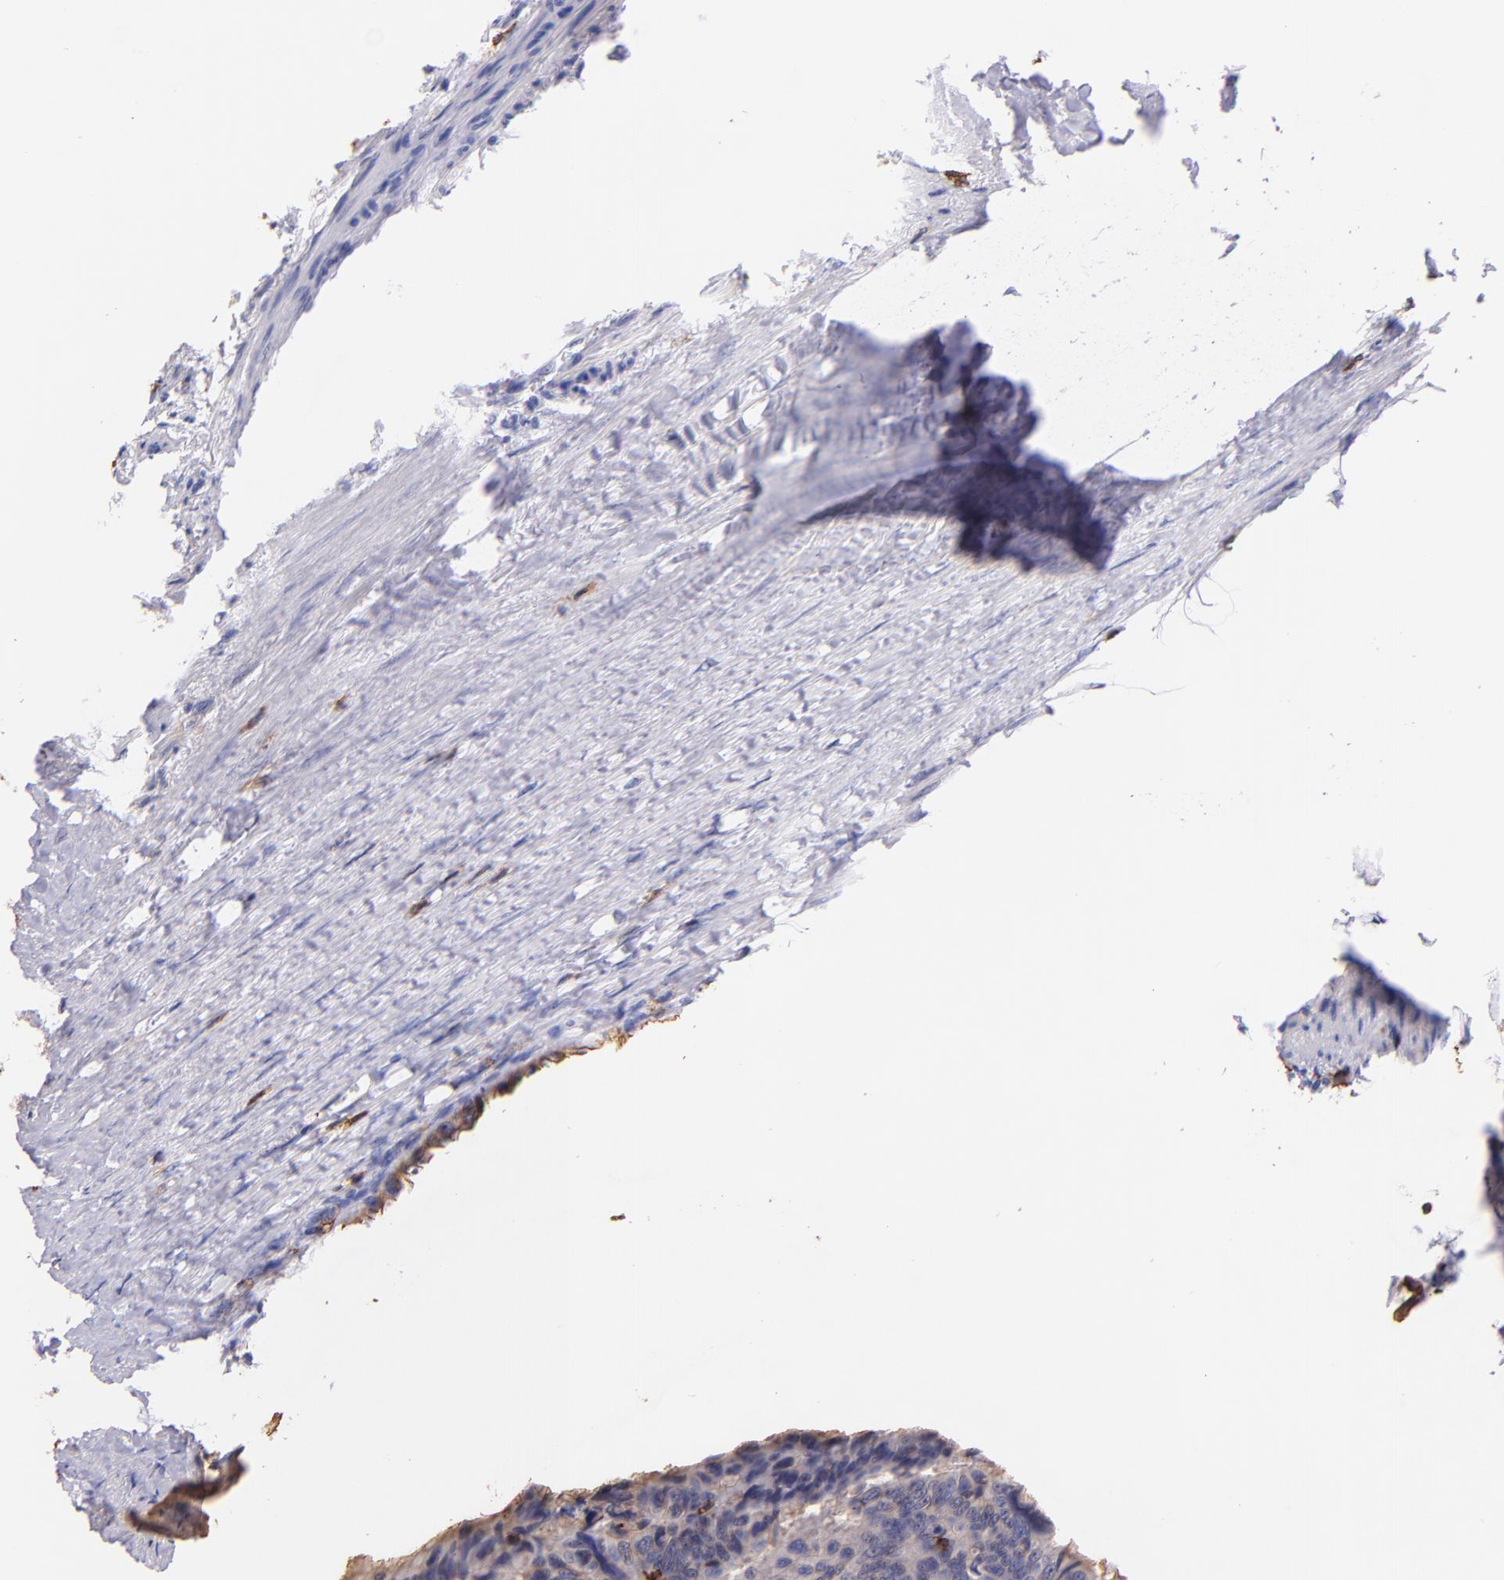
{"staining": {"intensity": "weak", "quantity": ">75%", "location": "cytoplasmic/membranous"}, "tissue": "colorectal cancer", "cell_type": "Tumor cells", "image_type": "cancer", "snomed": [{"axis": "morphology", "description": "Adenocarcinoma, NOS"}, {"axis": "topography", "description": "Colon"}], "caption": "DAB immunohistochemical staining of colorectal cancer (adenocarcinoma) demonstrates weak cytoplasmic/membranous protein positivity in approximately >75% of tumor cells.", "gene": "SPN", "patient": {"sex": "female", "age": 55}}